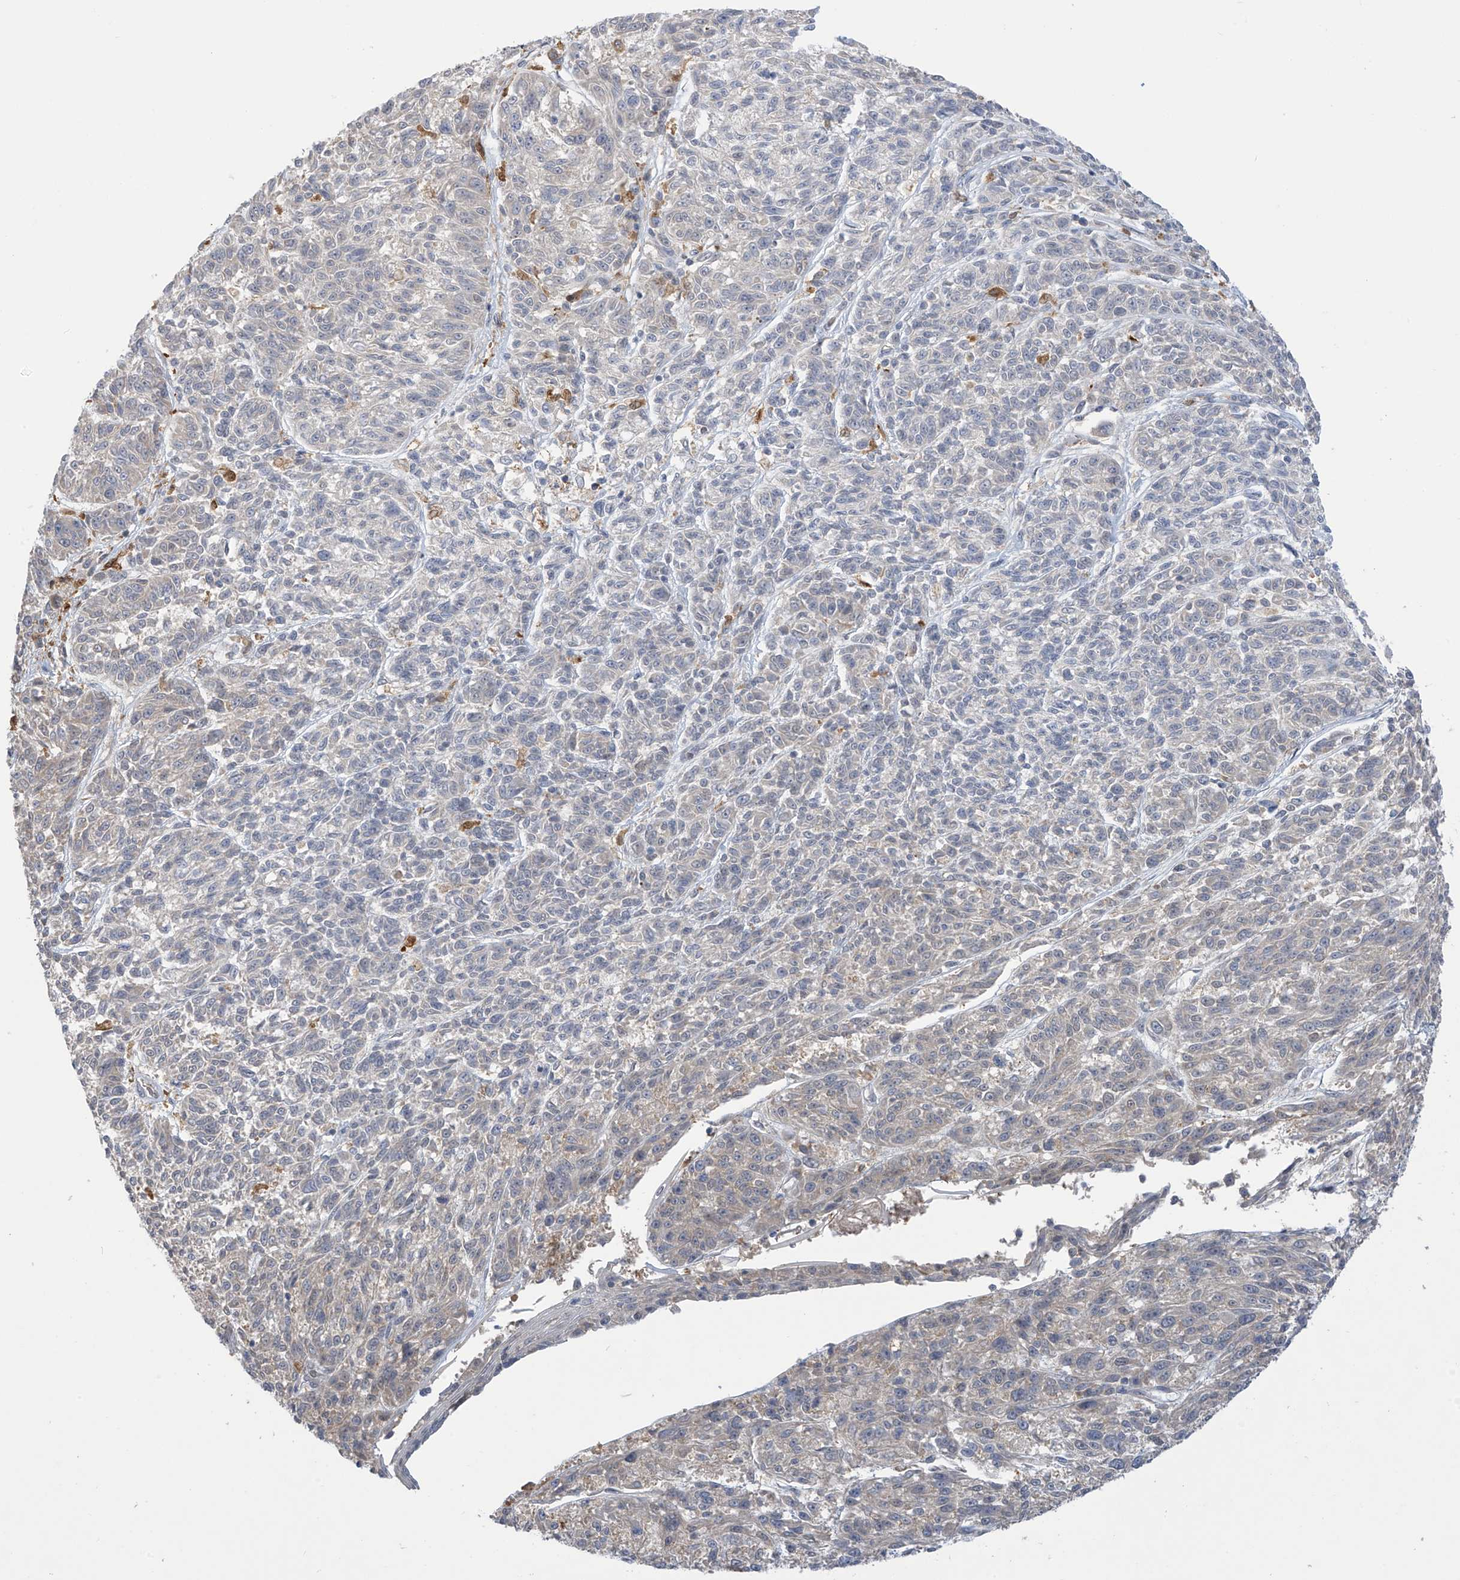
{"staining": {"intensity": "weak", "quantity": "<25%", "location": "cytoplasmic/membranous"}, "tissue": "melanoma", "cell_type": "Tumor cells", "image_type": "cancer", "snomed": [{"axis": "morphology", "description": "Malignant melanoma, NOS"}, {"axis": "topography", "description": "Skin"}], "caption": "A photomicrograph of human malignant melanoma is negative for staining in tumor cells. The staining was performed using DAB to visualize the protein expression in brown, while the nuclei were stained in blue with hematoxylin (Magnification: 20x).", "gene": "IDH1", "patient": {"sex": "male", "age": 53}}